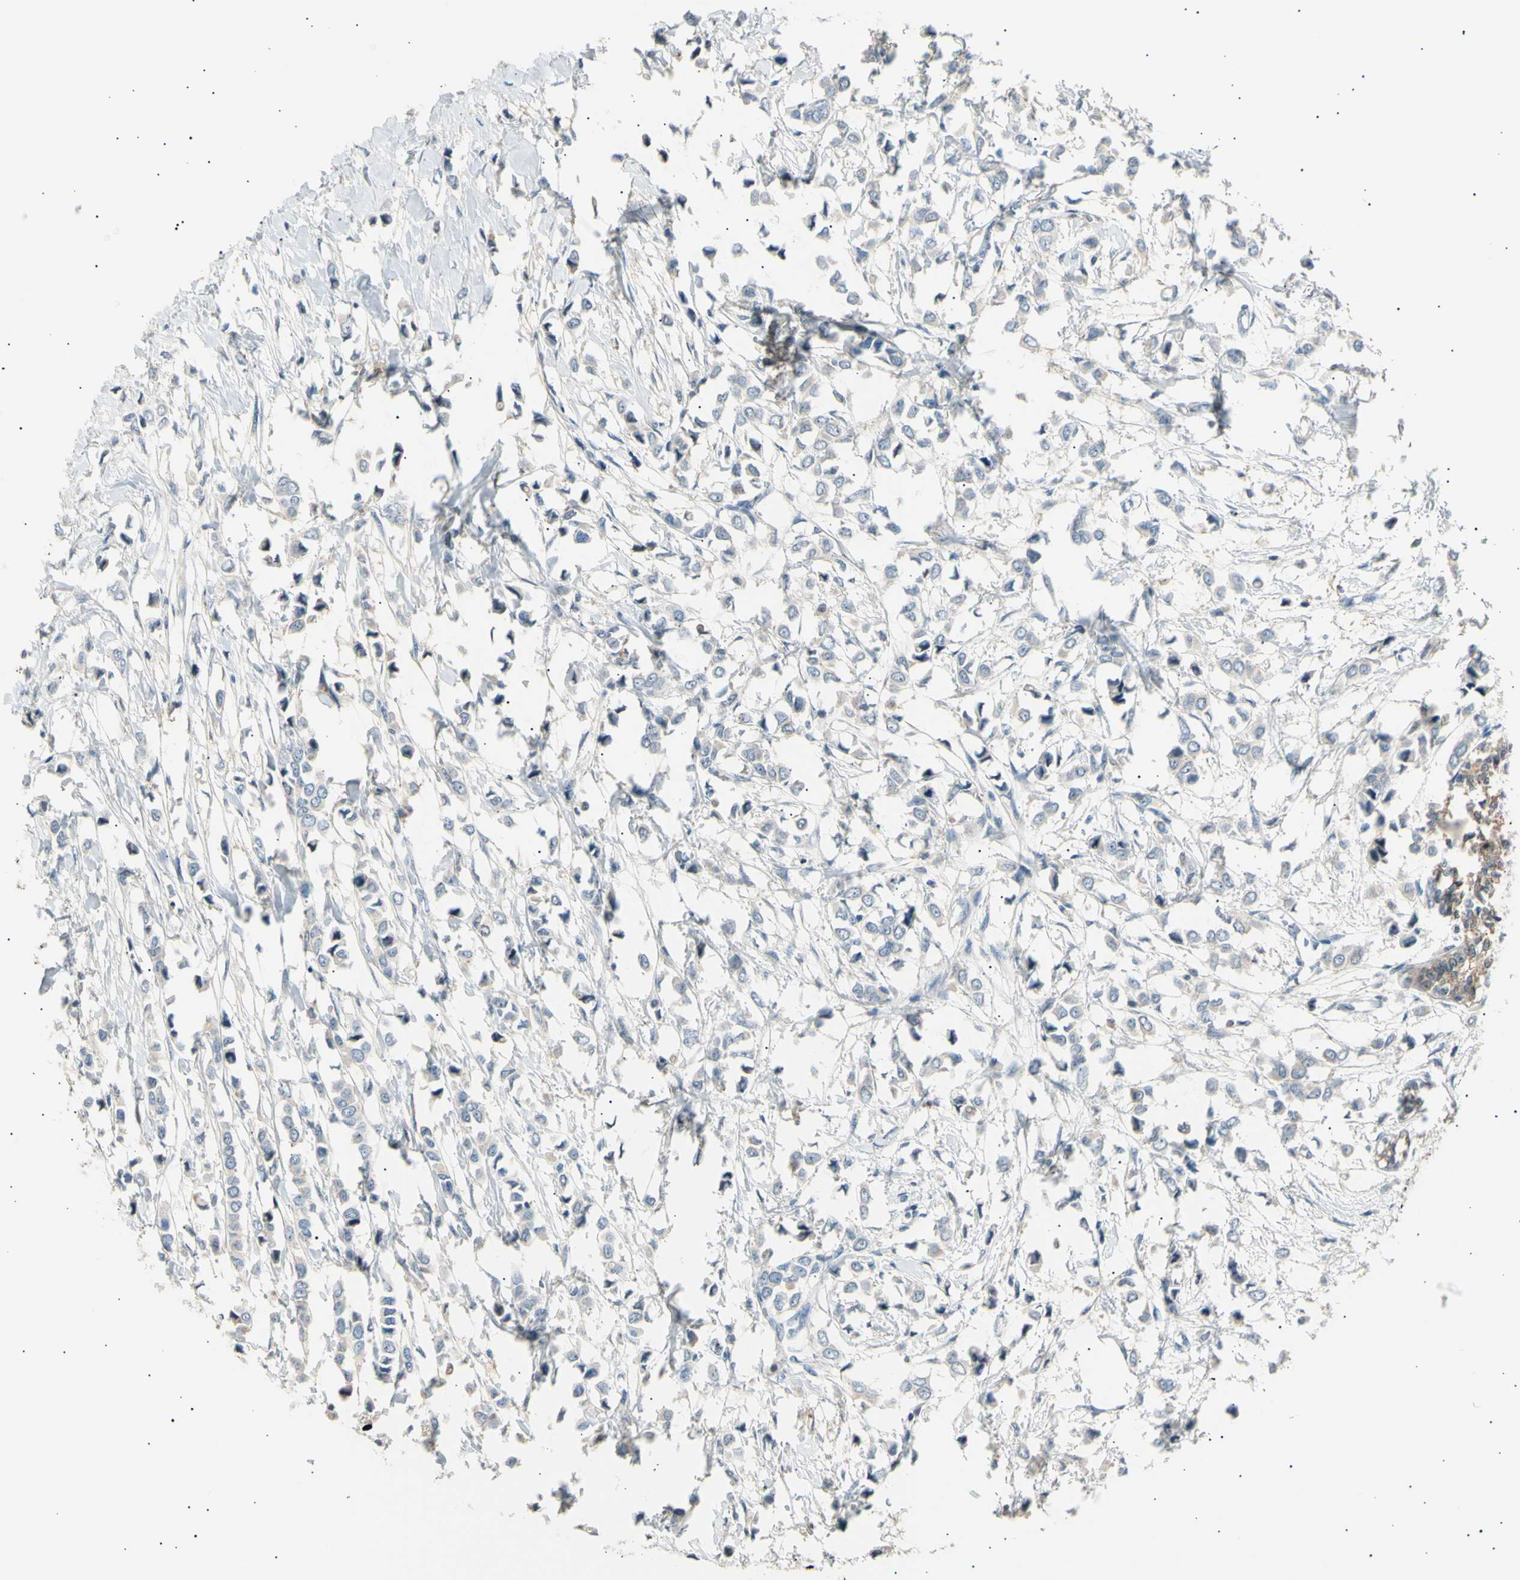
{"staining": {"intensity": "weak", "quantity": "<25%", "location": "cytoplasmic/membranous"}, "tissue": "breast cancer", "cell_type": "Tumor cells", "image_type": "cancer", "snomed": [{"axis": "morphology", "description": "Lobular carcinoma"}, {"axis": "topography", "description": "Breast"}], "caption": "A micrograph of lobular carcinoma (breast) stained for a protein demonstrates no brown staining in tumor cells.", "gene": "LHPP", "patient": {"sex": "female", "age": 51}}